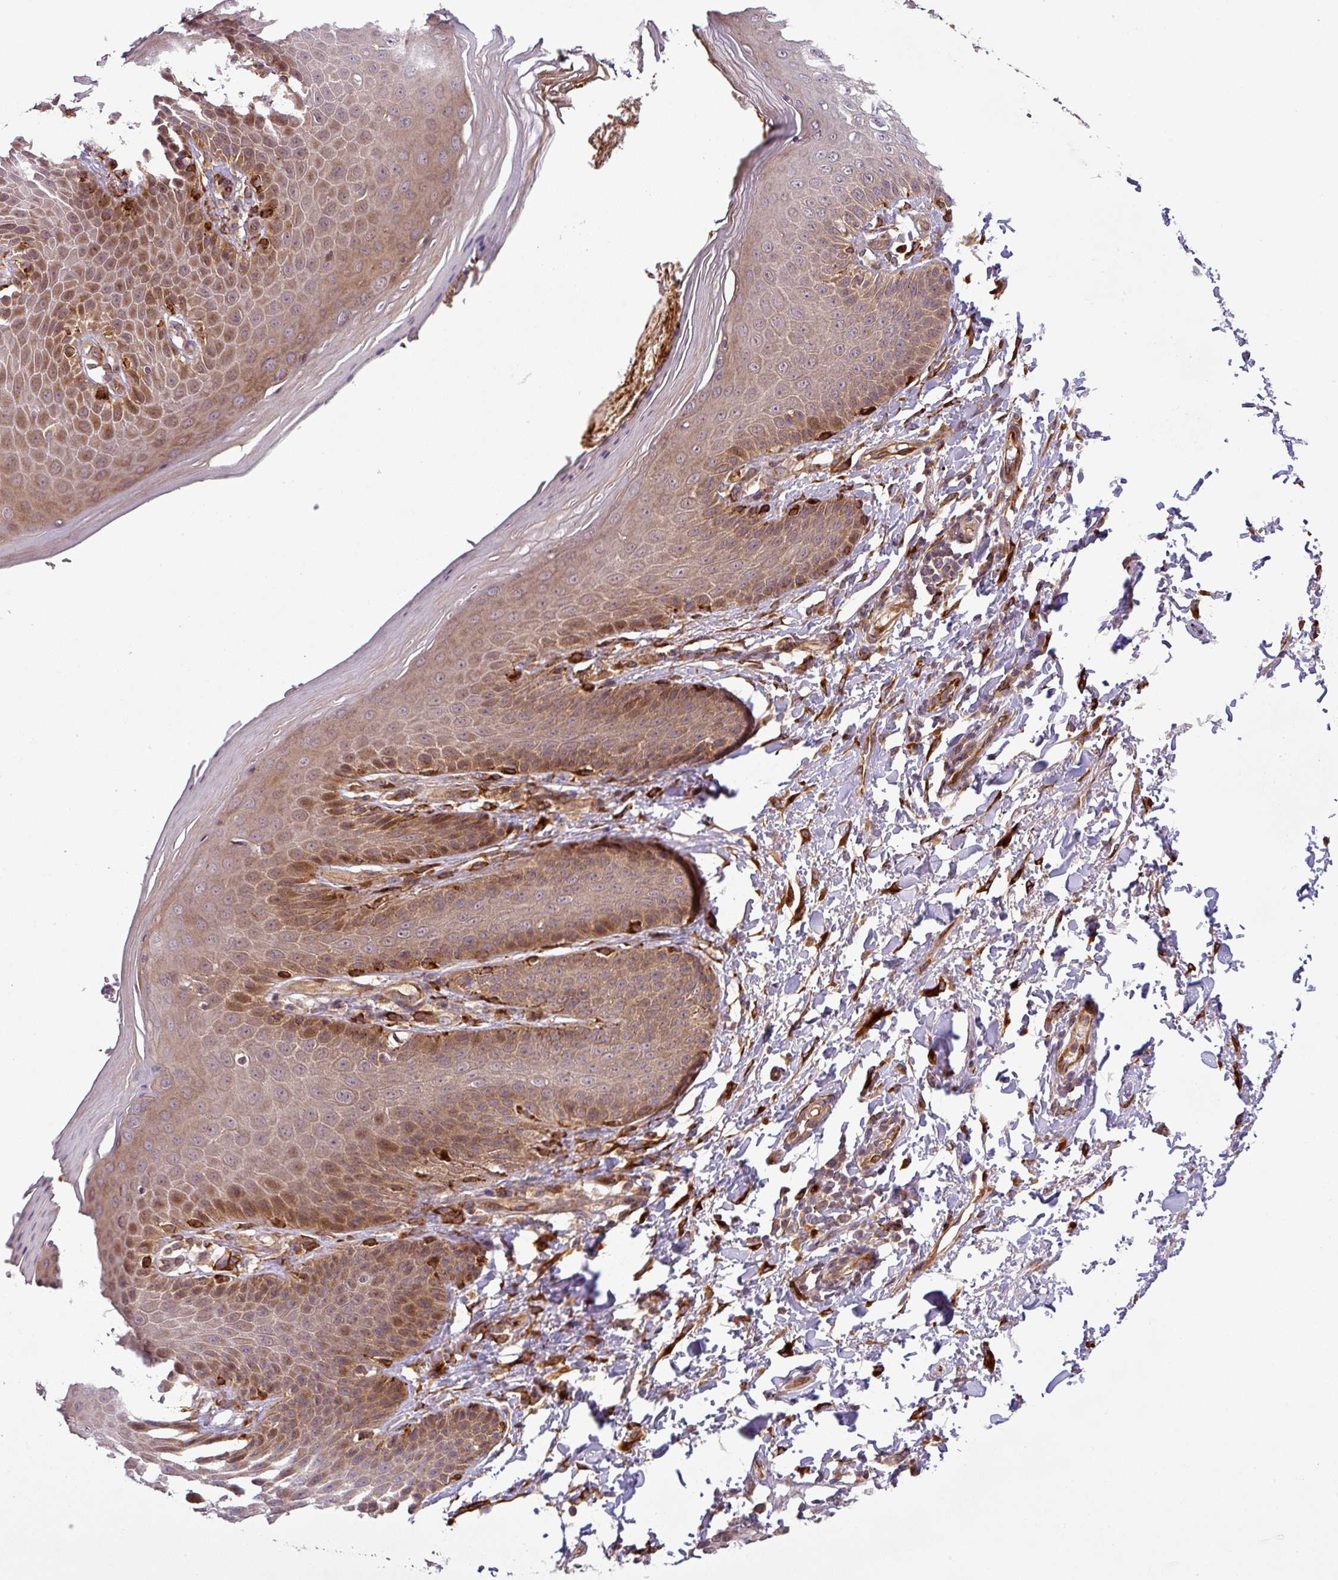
{"staining": {"intensity": "strong", "quantity": "25%-75%", "location": "cytoplasmic/membranous"}, "tissue": "skin", "cell_type": "Epidermal cells", "image_type": "normal", "snomed": [{"axis": "morphology", "description": "Normal tissue, NOS"}, {"axis": "topography", "description": "Peripheral nerve tissue"}], "caption": "This micrograph shows immunohistochemistry staining of normal human skin, with high strong cytoplasmic/membranous staining in approximately 25%-75% of epidermal cells.", "gene": "ART1", "patient": {"sex": "male", "age": 51}}